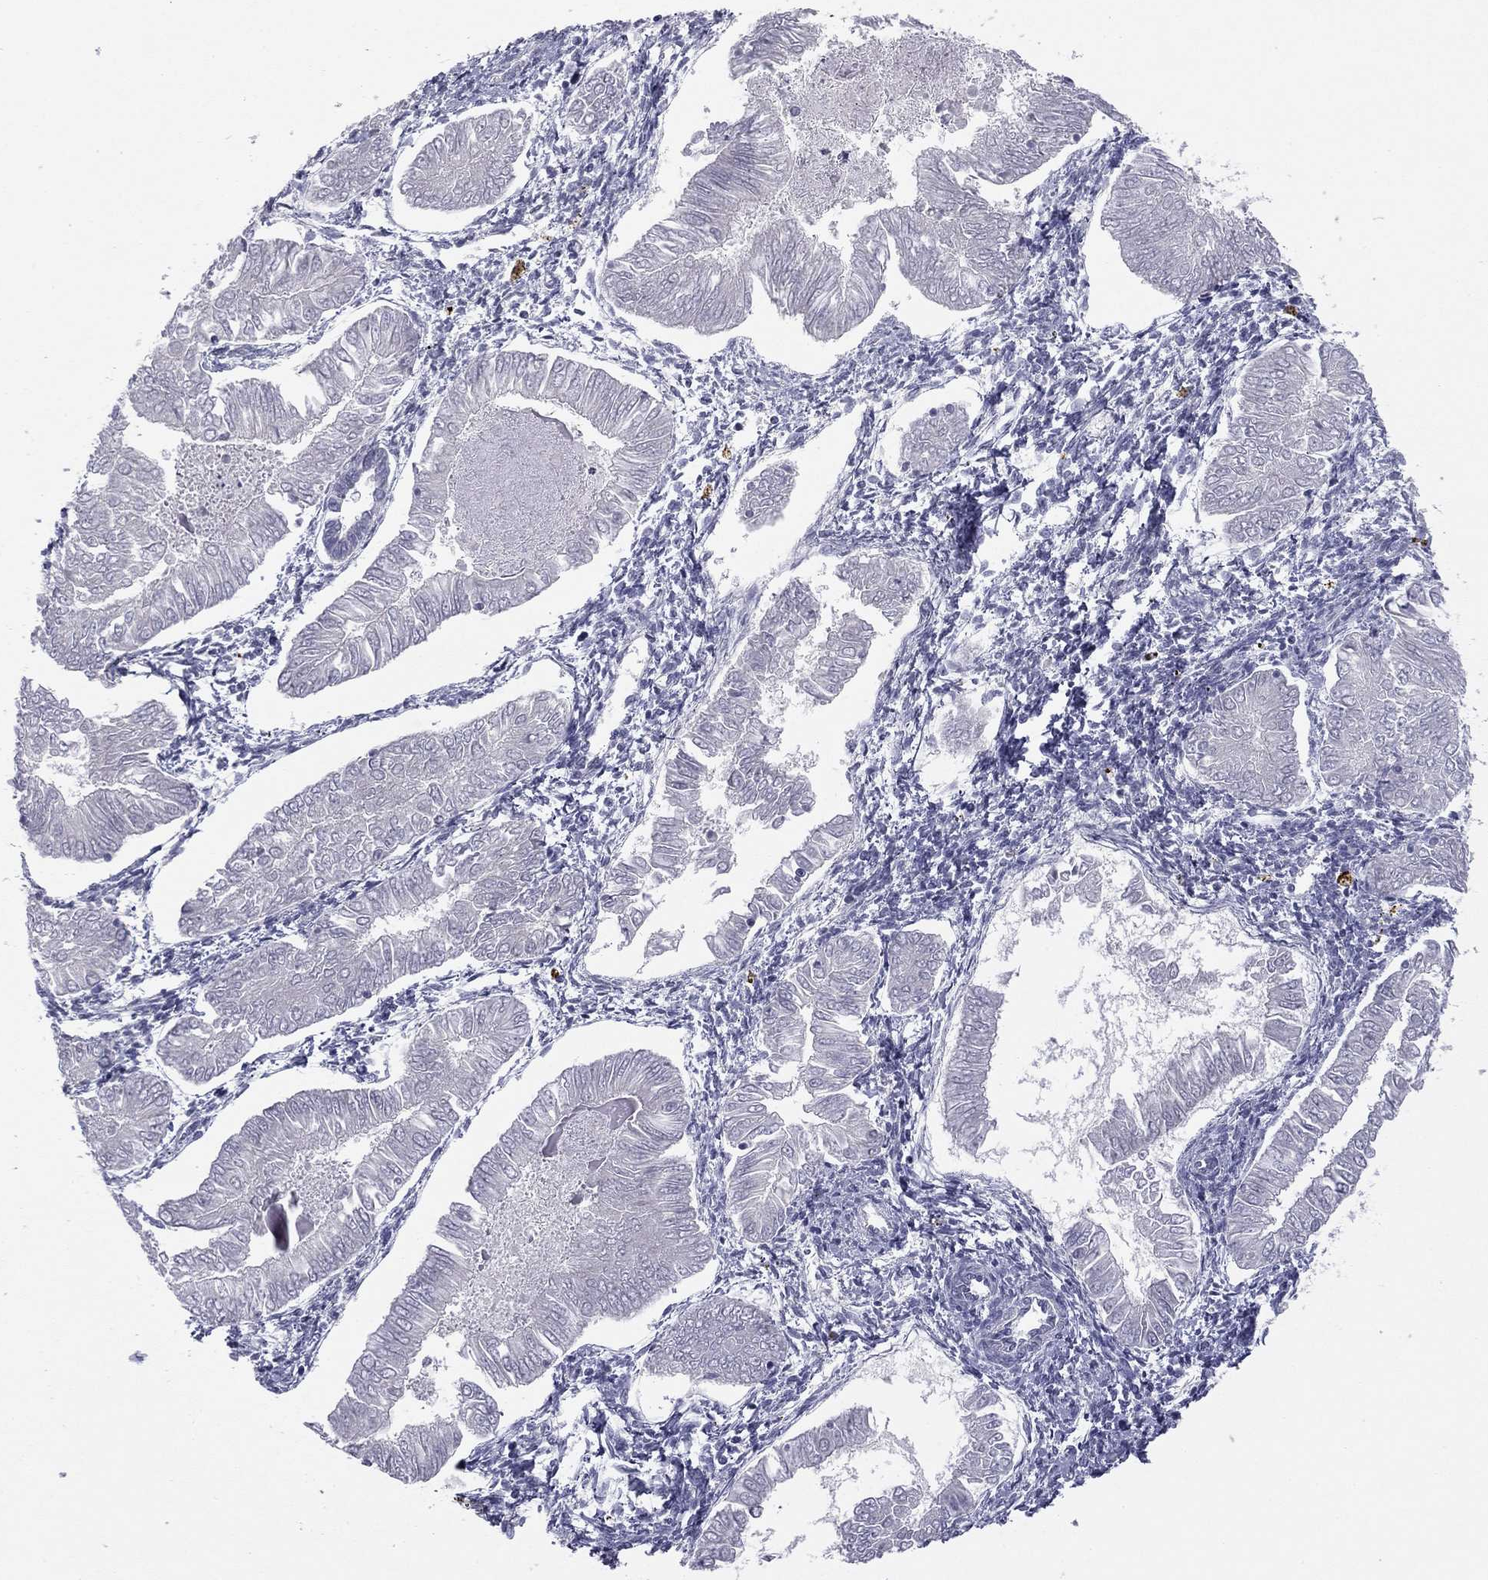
{"staining": {"intensity": "negative", "quantity": "none", "location": "none"}, "tissue": "endometrial cancer", "cell_type": "Tumor cells", "image_type": "cancer", "snomed": [{"axis": "morphology", "description": "Adenocarcinoma, NOS"}, {"axis": "topography", "description": "Endometrium"}], "caption": "An IHC micrograph of endometrial cancer is shown. There is no staining in tumor cells of endometrial cancer. Brightfield microscopy of immunohistochemistry (IHC) stained with DAB (brown) and hematoxylin (blue), captured at high magnification.", "gene": "TFAP2B", "patient": {"sex": "female", "age": 53}}